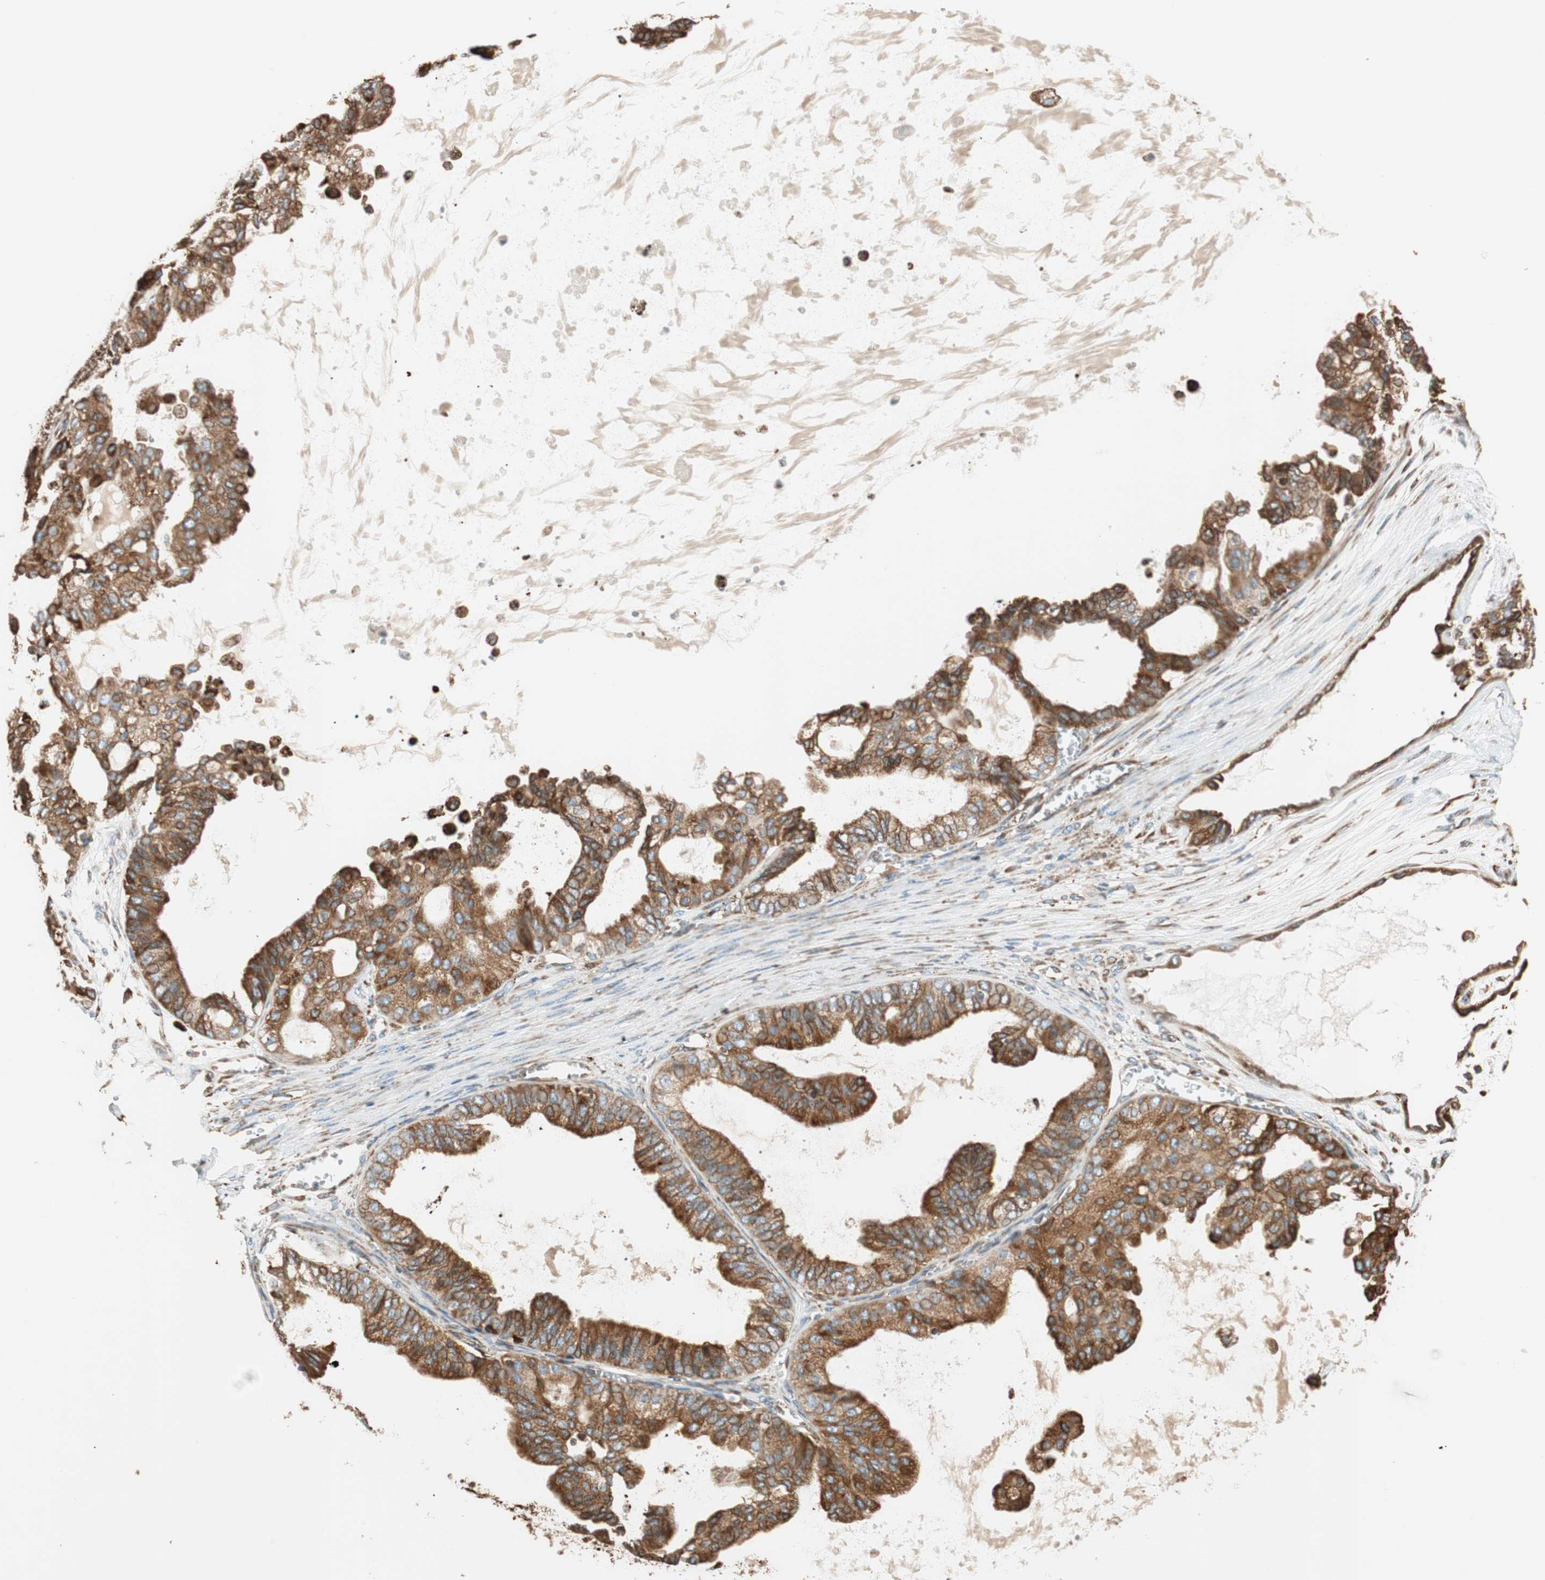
{"staining": {"intensity": "strong", "quantity": ">75%", "location": "cytoplasmic/membranous"}, "tissue": "ovarian cancer", "cell_type": "Tumor cells", "image_type": "cancer", "snomed": [{"axis": "morphology", "description": "Carcinoma, NOS"}, {"axis": "morphology", "description": "Carcinoma, endometroid"}, {"axis": "topography", "description": "Ovary"}], "caption": "Protein expression analysis of human ovarian cancer reveals strong cytoplasmic/membranous staining in approximately >75% of tumor cells.", "gene": "PRKCSH", "patient": {"sex": "female", "age": 50}}